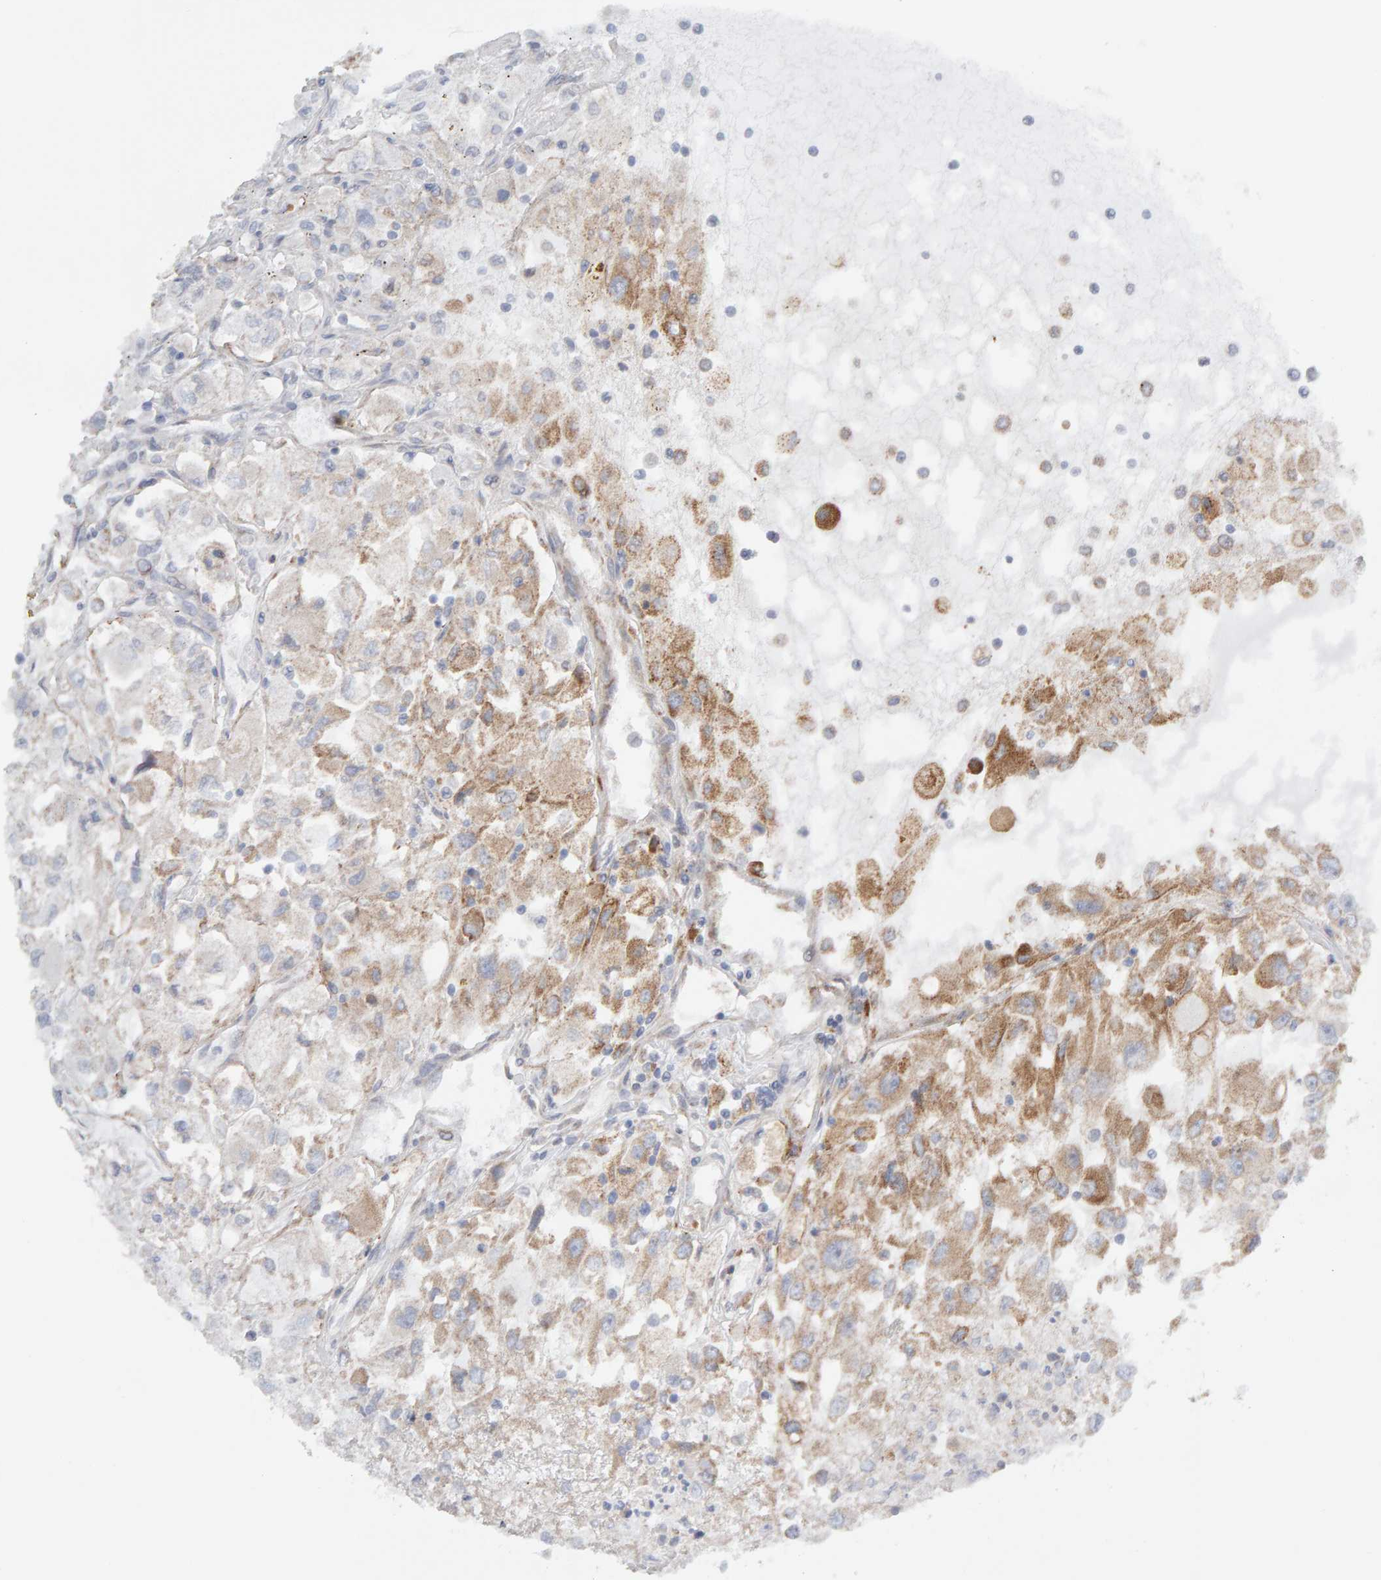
{"staining": {"intensity": "moderate", "quantity": "<25%", "location": "cytoplasmic/membranous"}, "tissue": "renal cancer", "cell_type": "Tumor cells", "image_type": "cancer", "snomed": [{"axis": "morphology", "description": "Adenocarcinoma, NOS"}, {"axis": "topography", "description": "Kidney"}], "caption": "Tumor cells show low levels of moderate cytoplasmic/membranous staining in about <25% of cells in adenocarcinoma (renal).", "gene": "ENGASE", "patient": {"sex": "female", "age": 52}}